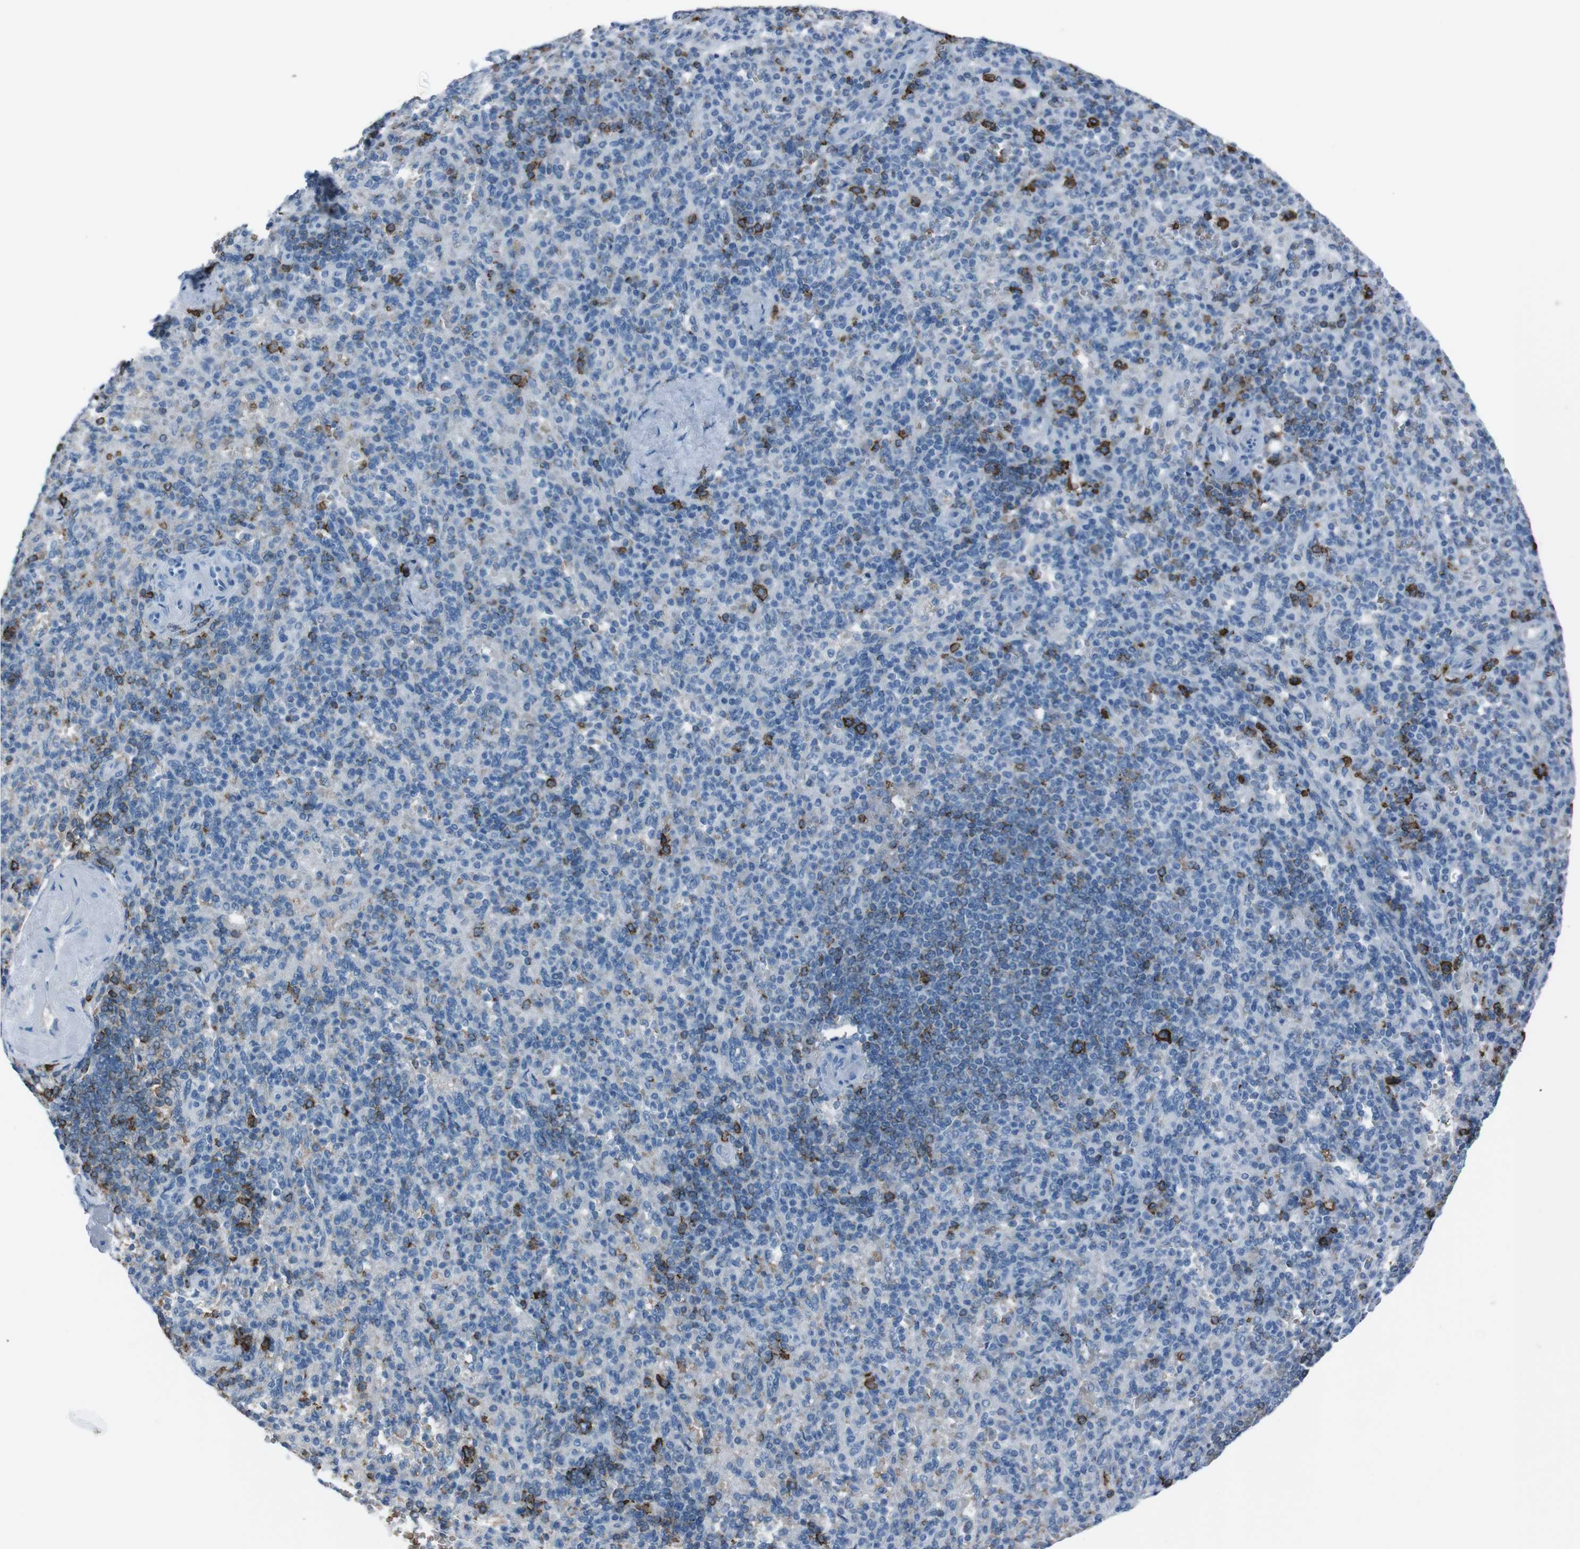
{"staining": {"intensity": "strong", "quantity": "<25%", "location": "cytoplasmic/membranous"}, "tissue": "spleen", "cell_type": "Cells in red pulp", "image_type": "normal", "snomed": [{"axis": "morphology", "description": "Normal tissue, NOS"}, {"axis": "topography", "description": "Spleen"}], "caption": "Brown immunohistochemical staining in unremarkable human spleen exhibits strong cytoplasmic/membranous positivity in about <25% of cells in red pulp. (brown staining indicates protein expression, while blue staining denotes nuclei).", "gene": "ST6GAL1", "patient": {"sex": "female", "age": 74}}